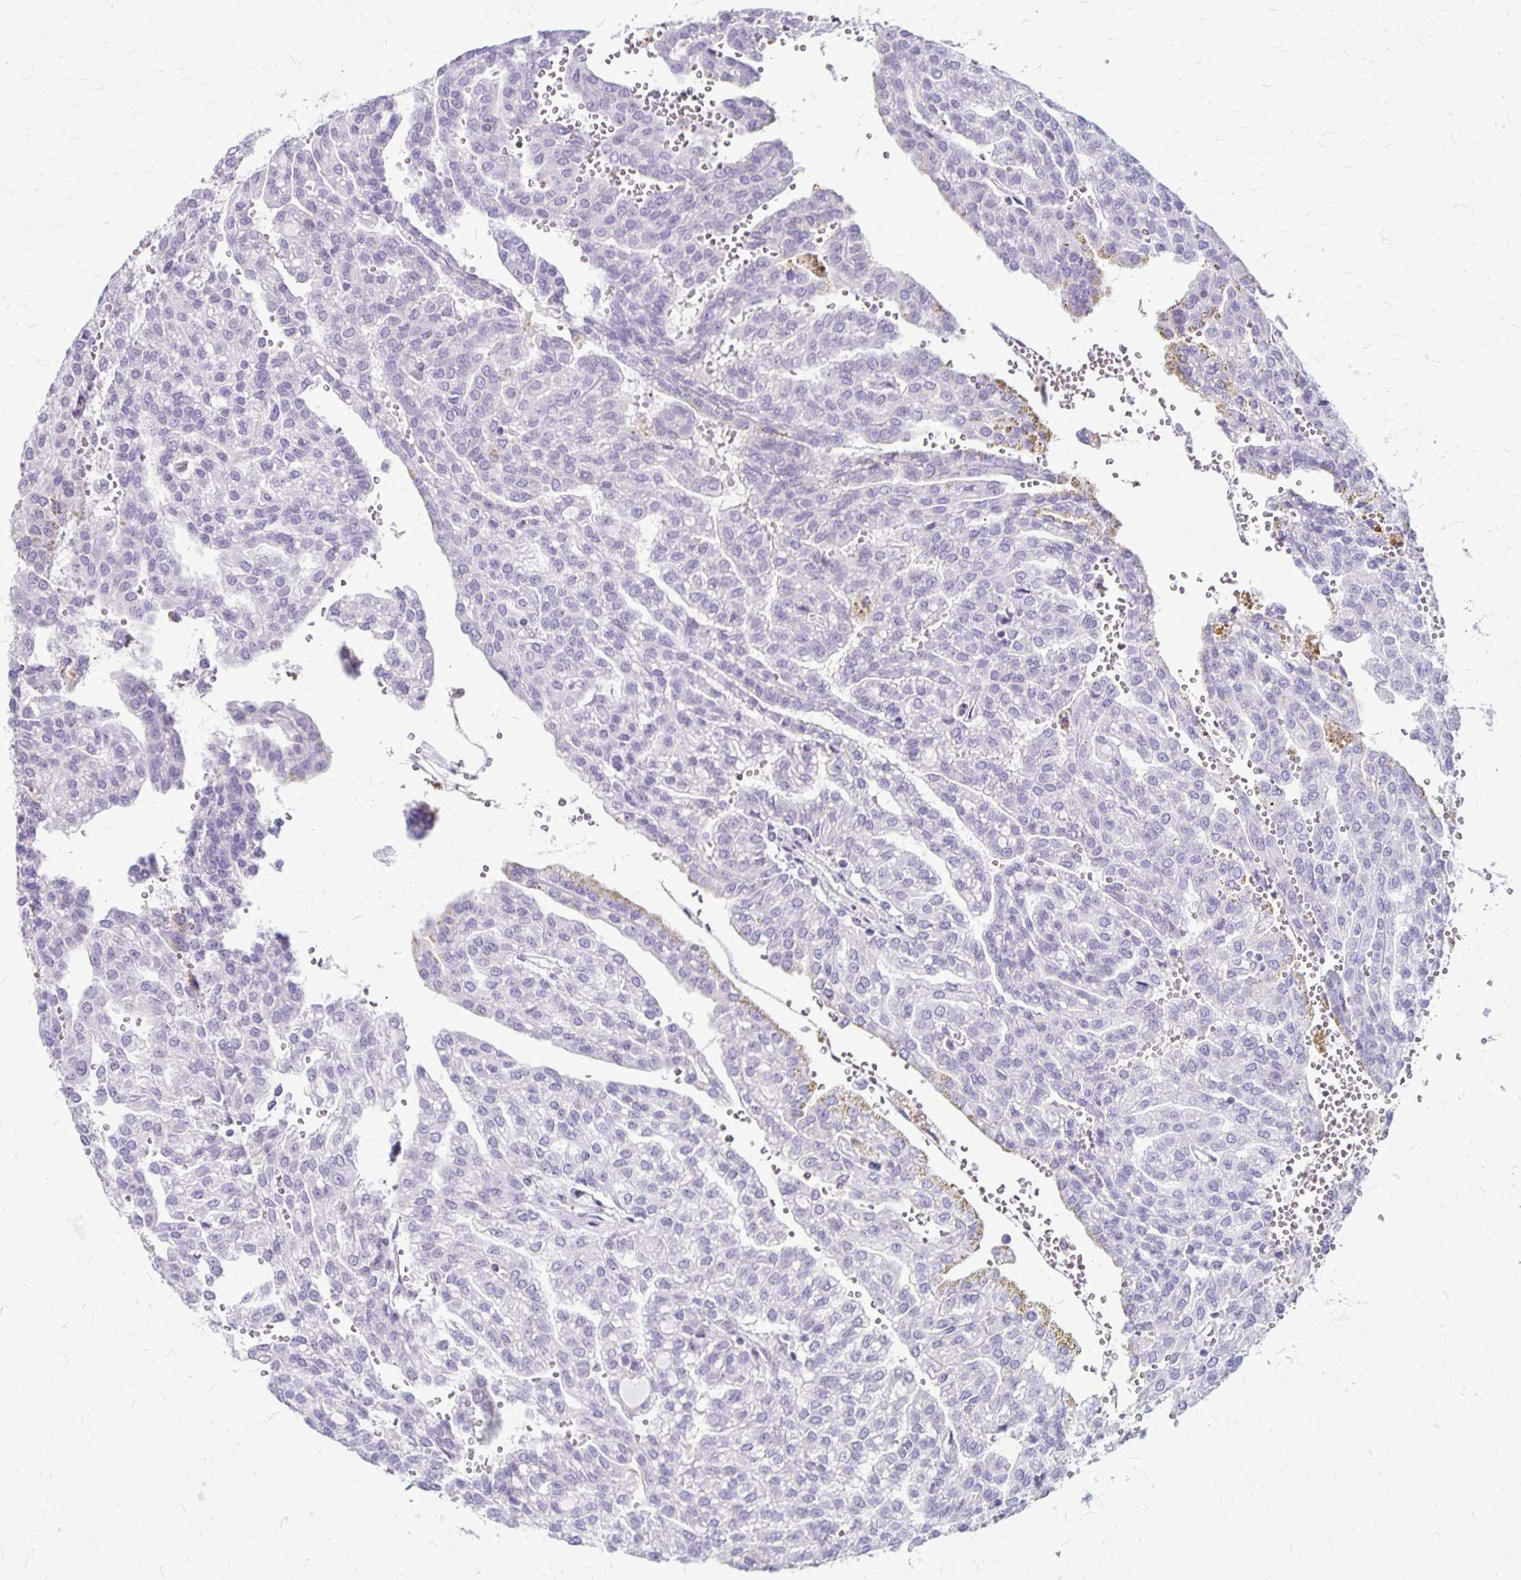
{"staining": {"intensity": "negative", "quantity": "none", "location": "none"}, "tissue": "renal cancer", "cell_type": "Tumor cells", "image_type": "cancer", "snomed": [{"axis": "morphology", "description": "Adenocarcinoma, NOS"}, {"axis": "topography", "description": "Kidney"}], "caption": "Tumor cells show no significant protein positivity in renal cancer (adenocarcinoma).", "gene": "GP9", "patient": {"sex": "male", "age": 63}}